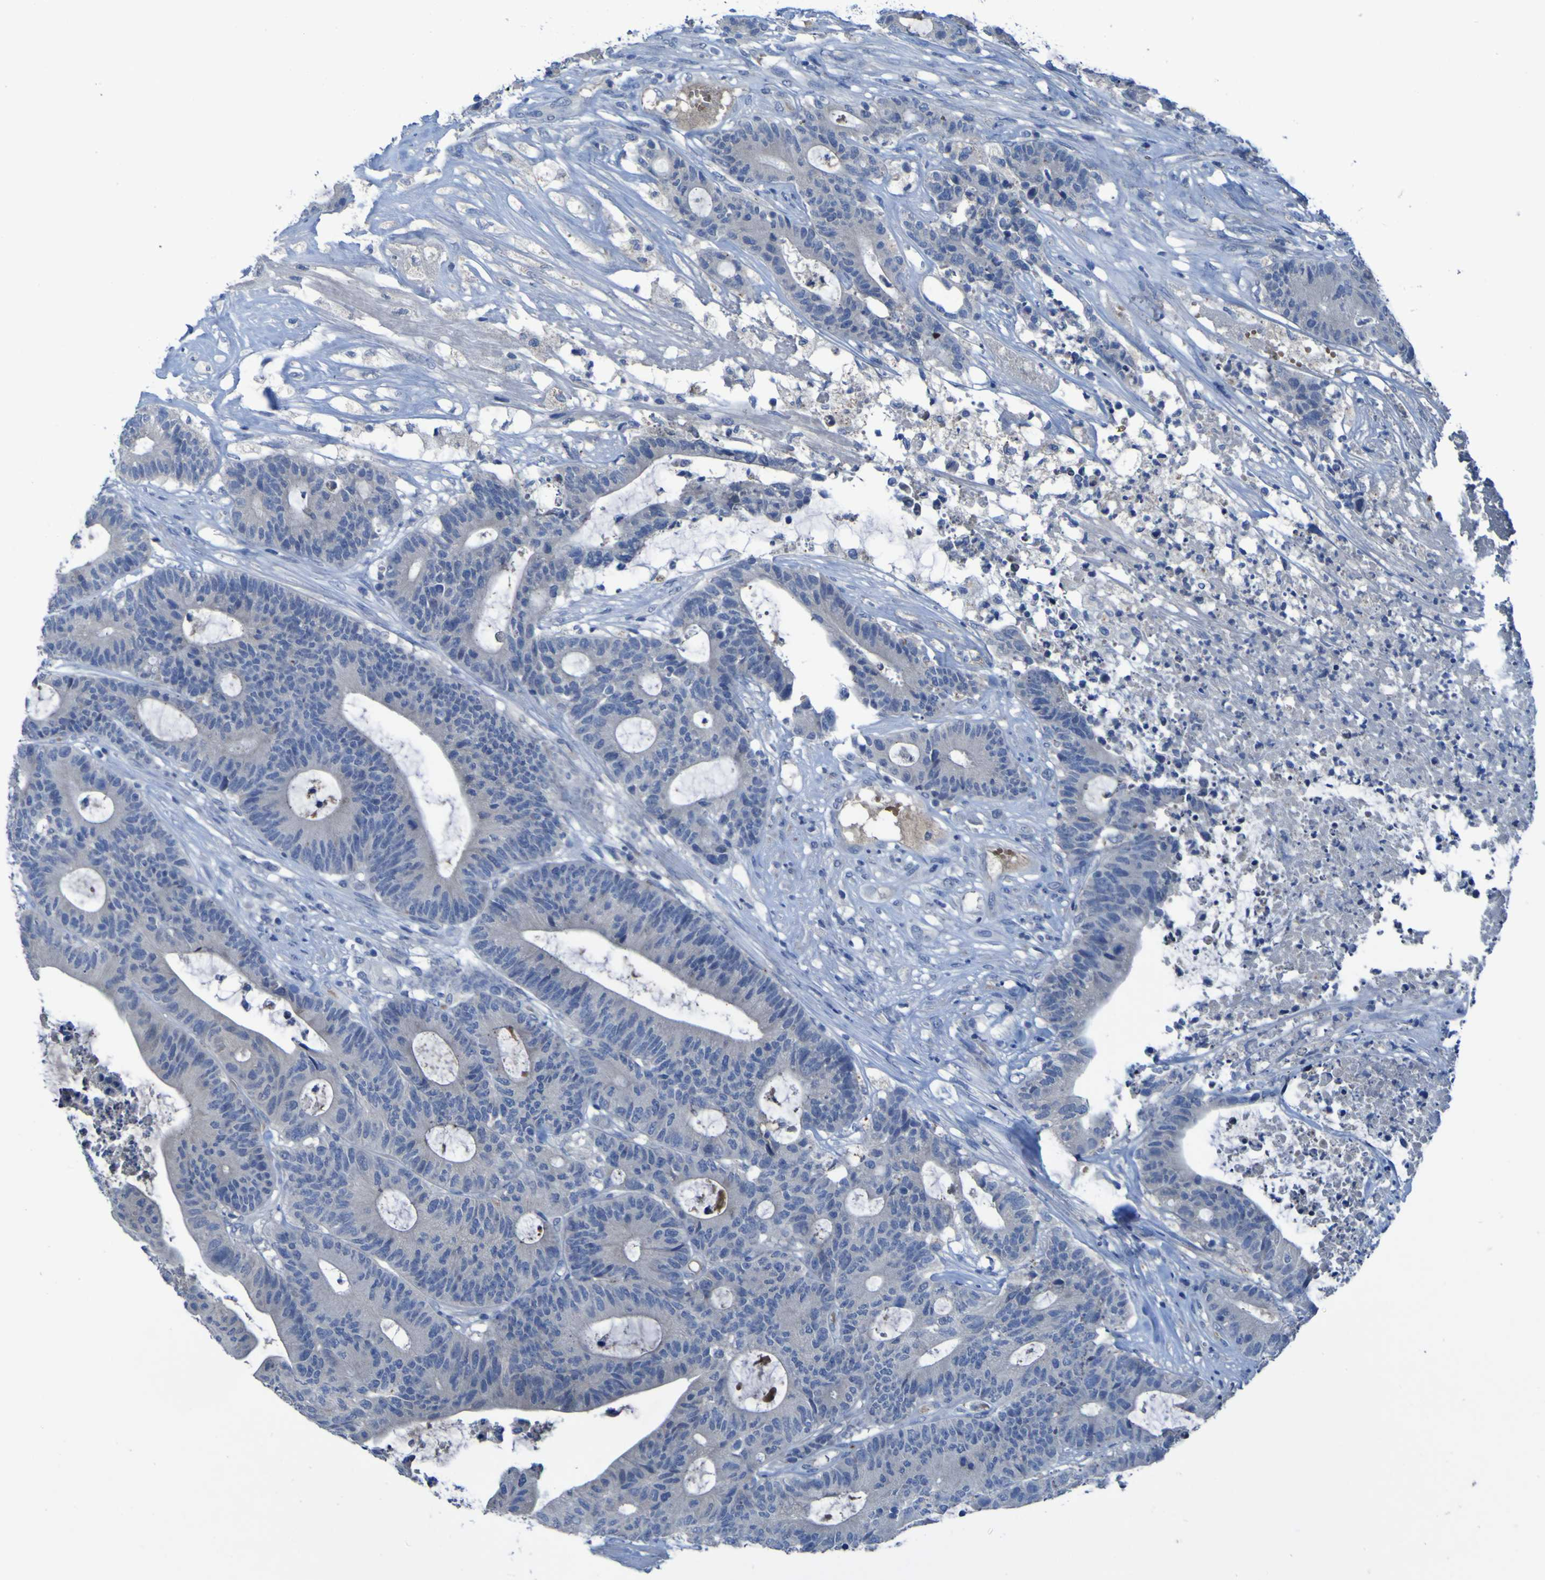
{"staining": {"intensity": "negative", "quantity": "none", "location": "none"}, "tissue": "colorectal cancer", "cell_type": "Tumor cells", "image_type": "cancer", "snomed": [{"axis": "morphology", "description": "Adenocarcinoma, NOS"}, {"axis": "topography", "description": "Colon"}], "caption": "Image shows no significant protein staining in tumor cells of colorectal cancer (adenocarcinoma).", "gene": "SGK2", "patient": {"sex": "female", "age": 84}}